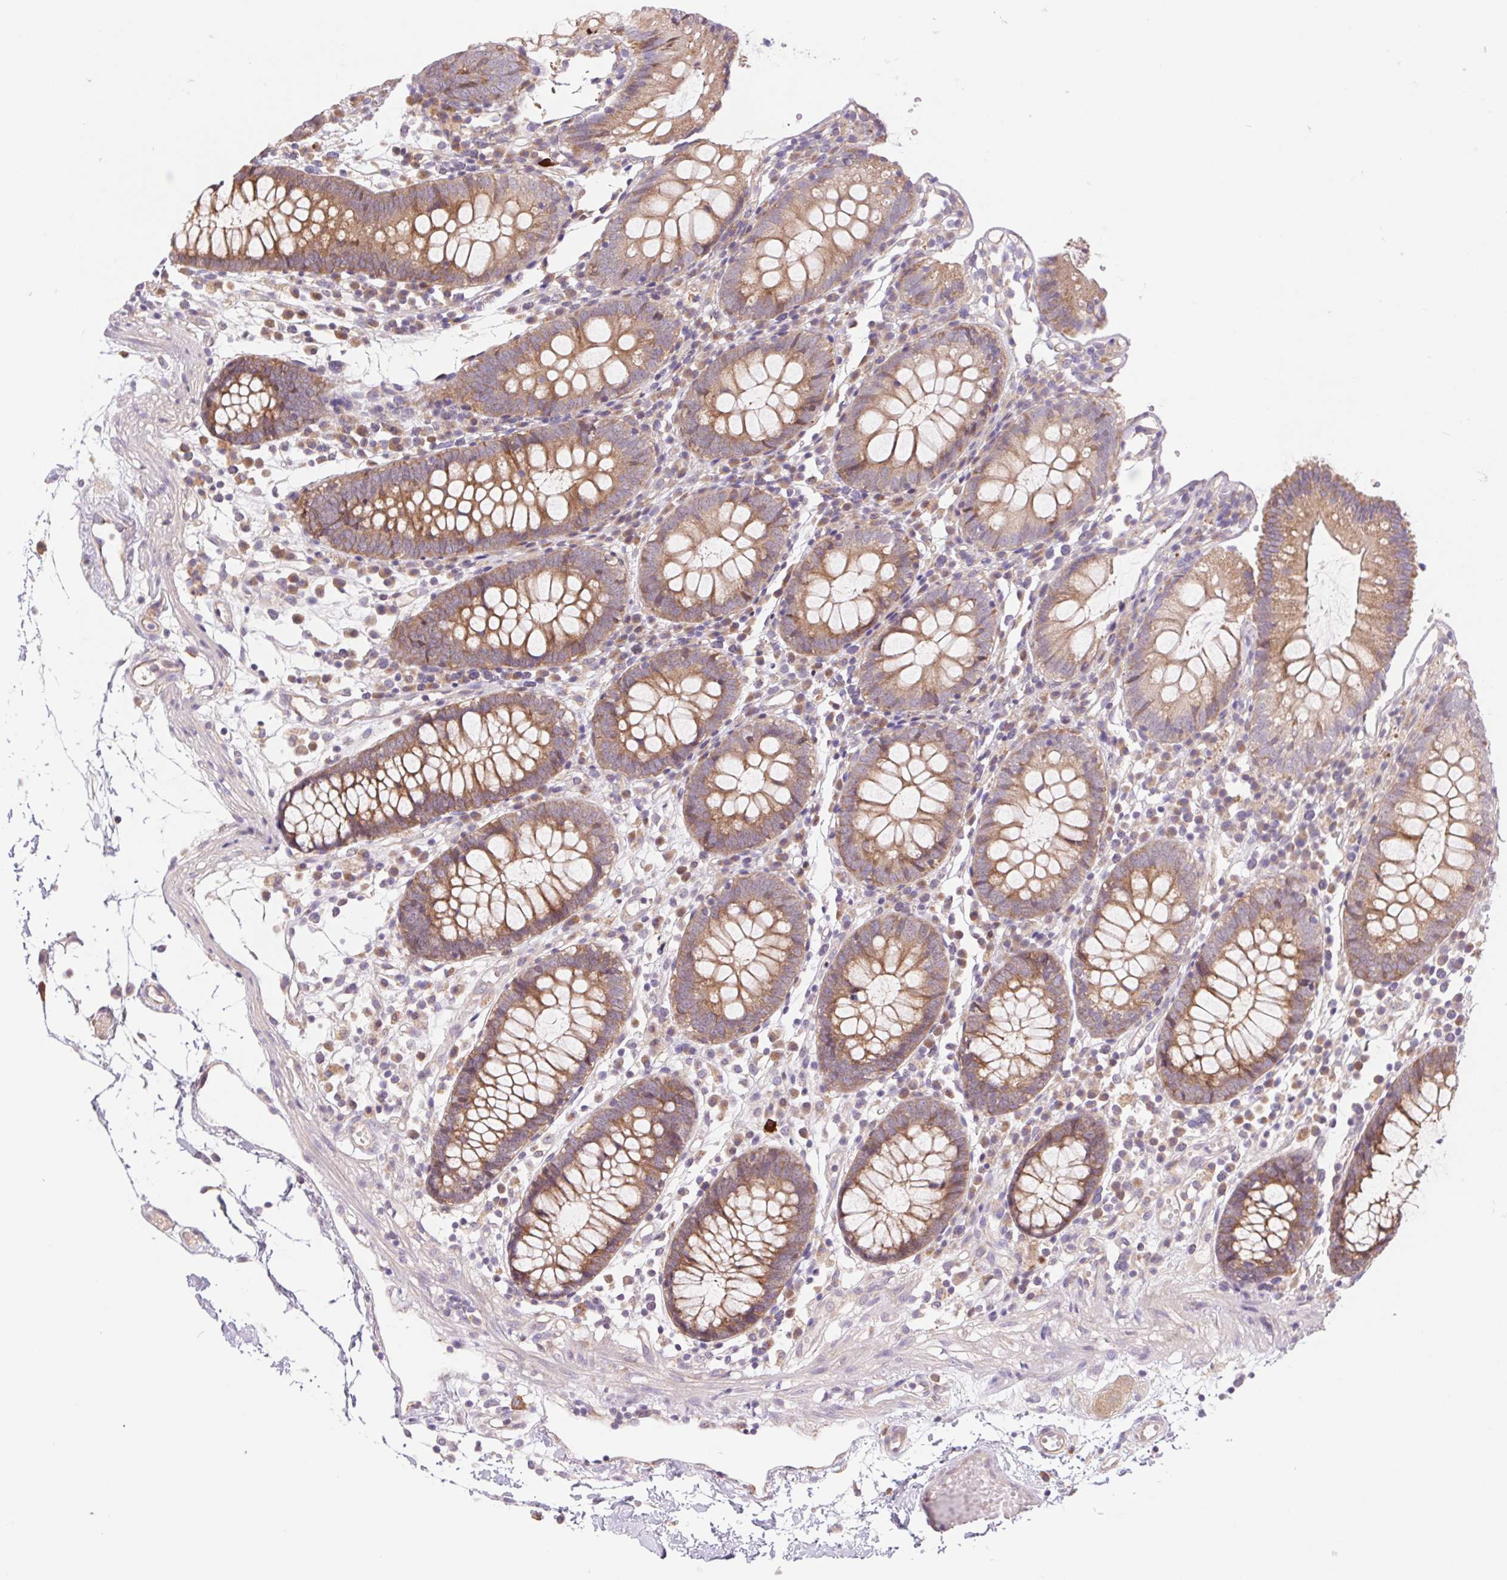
{"staining": {"intensity": "weak", "quantity": ">75%", "location": "cytoplasmic/membranous"}, "tissue": "colon", "cell_type": "Endothelial cells", "image_type": "normal", "snomed": [{"axis": "morphology", "description": "Normal tissue, NOS"}, {"axis": "morphology", "description": "Adenocarcinoma, NOS"}, {"axis": "topography", "description": "Colon"}], "caption": "Endothelial cells demonstrate low levels of weak cytoplasmic/membranous expression in approximately >75% of cells in normal colon.", "gene": "RRM1", "patient": {"sex": "male", "age": 83}}